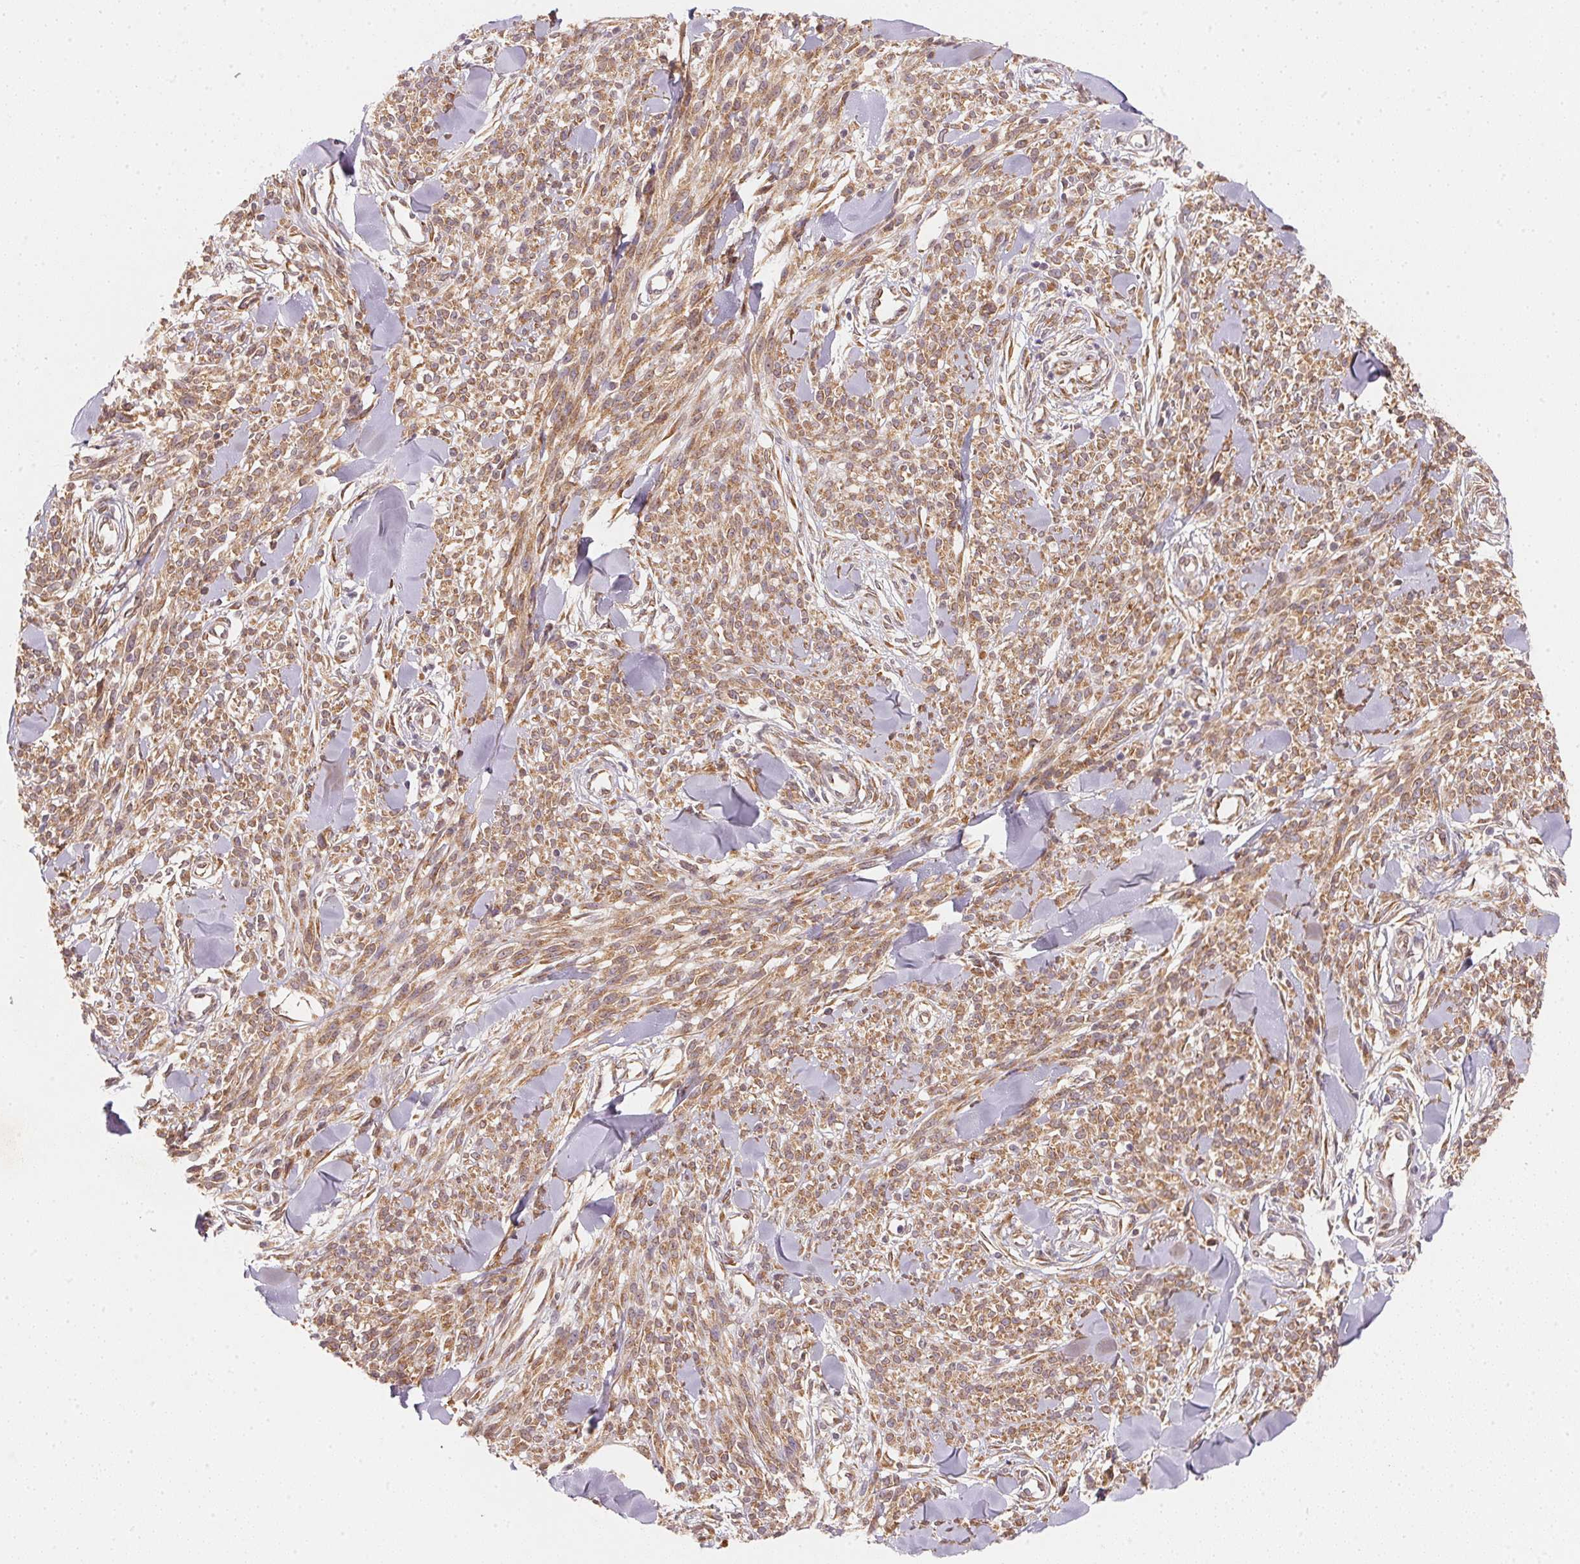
{"staining": {"intensity": "moderate", "quantity": ">75%", "location": "cytoplasmic/membranous"}, "tissue": "melanoma", "cell_type": "Tumor cells", "image_type": "cancer", "snomed": [{"axis": "morphology", "description": "Malignant melanoma, NOS"}, {"axis": "topography", "description": "Skin"}, {"axis": "topography", "description": "Skin of trunk"}], "caption": "This is an image of immunohistochemistry staining of melanoma, which shows moderate positivity in the cytoplasmic/membranous of tumor cells.", "gene": "EI24", "patient": {"sex": "male", "age": 74}}